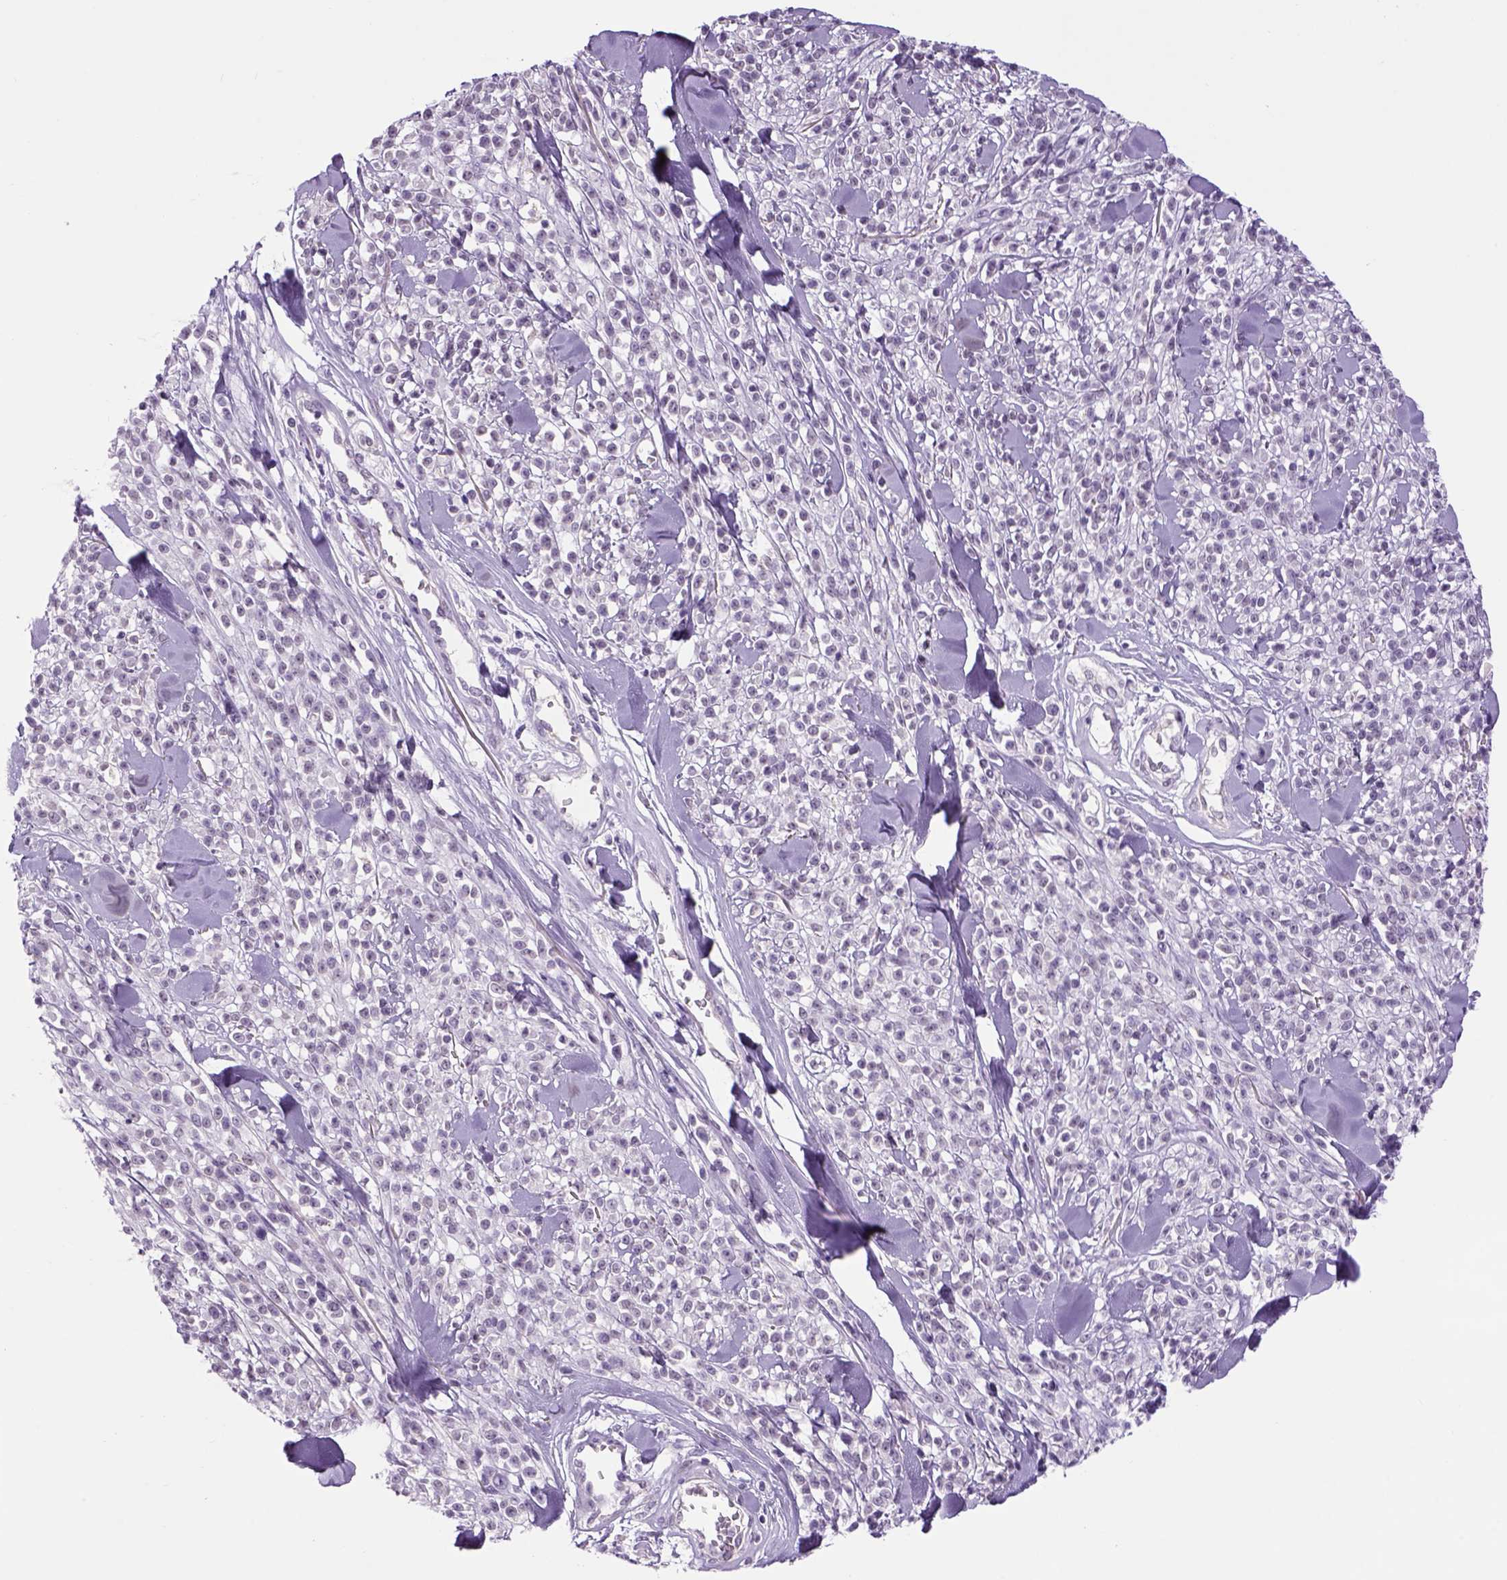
{"staining": {"intensity": "negative", "quantity": "none", "location": "none"}, "tissue": "melanoma", "cell_type": "Tumor cells", "image_type": "cancer", "snomed": [{"axis": "morphology", "description": "Malignant melanoma, NOS"}, {"axis": "topography", "description": "Skin"}, {"axis": "topography", "description": "Skin of trunk"}], "caption": "Histopathology image shows no protein expression in tumor cells of melanoma tissue.", "gene": "DBH", "patient": {"sex": "male", "age": 74}}